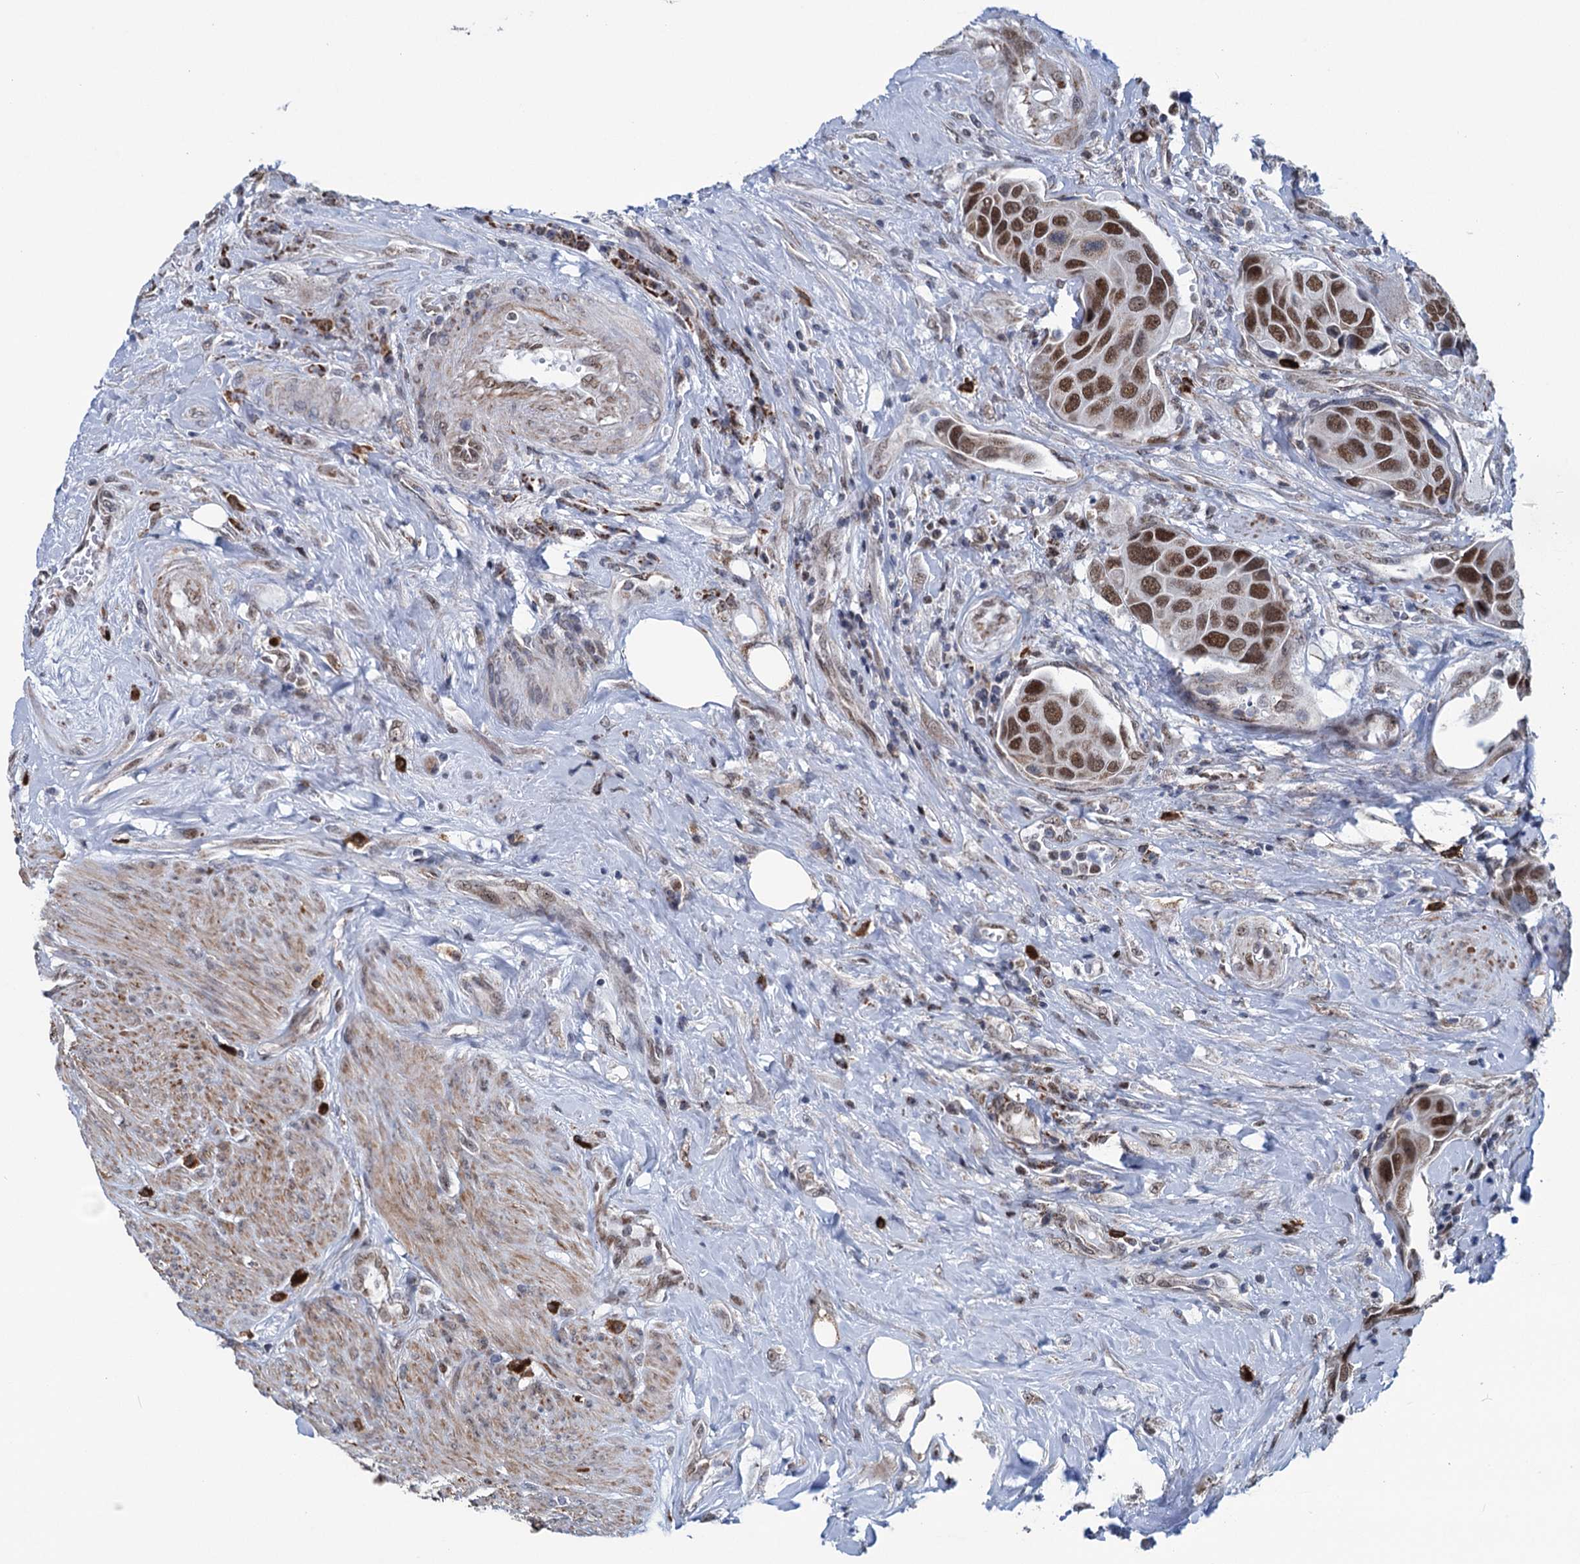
{"staining": {"intensity": "strong", "quantity": ">75%", "location": "nuclear"}, "tissue": "urothelial cancer", "cell_type": "Tumor cells", "image_type": "cancer", "snomed": [{"axis": "morphology", "description": "Urothelial carcinoma, High grade"}, {"axis": "topography", "description": "Urinary bladder"}], "caption": "An immunohistochemistry micrograph of tumor tissue is shown. Protein staining in brown labels strong nuclear positivity in urothelial cancer within tumor cells.", "gene": "MORN3", "patient": {"sex": "male", "age": 74}}